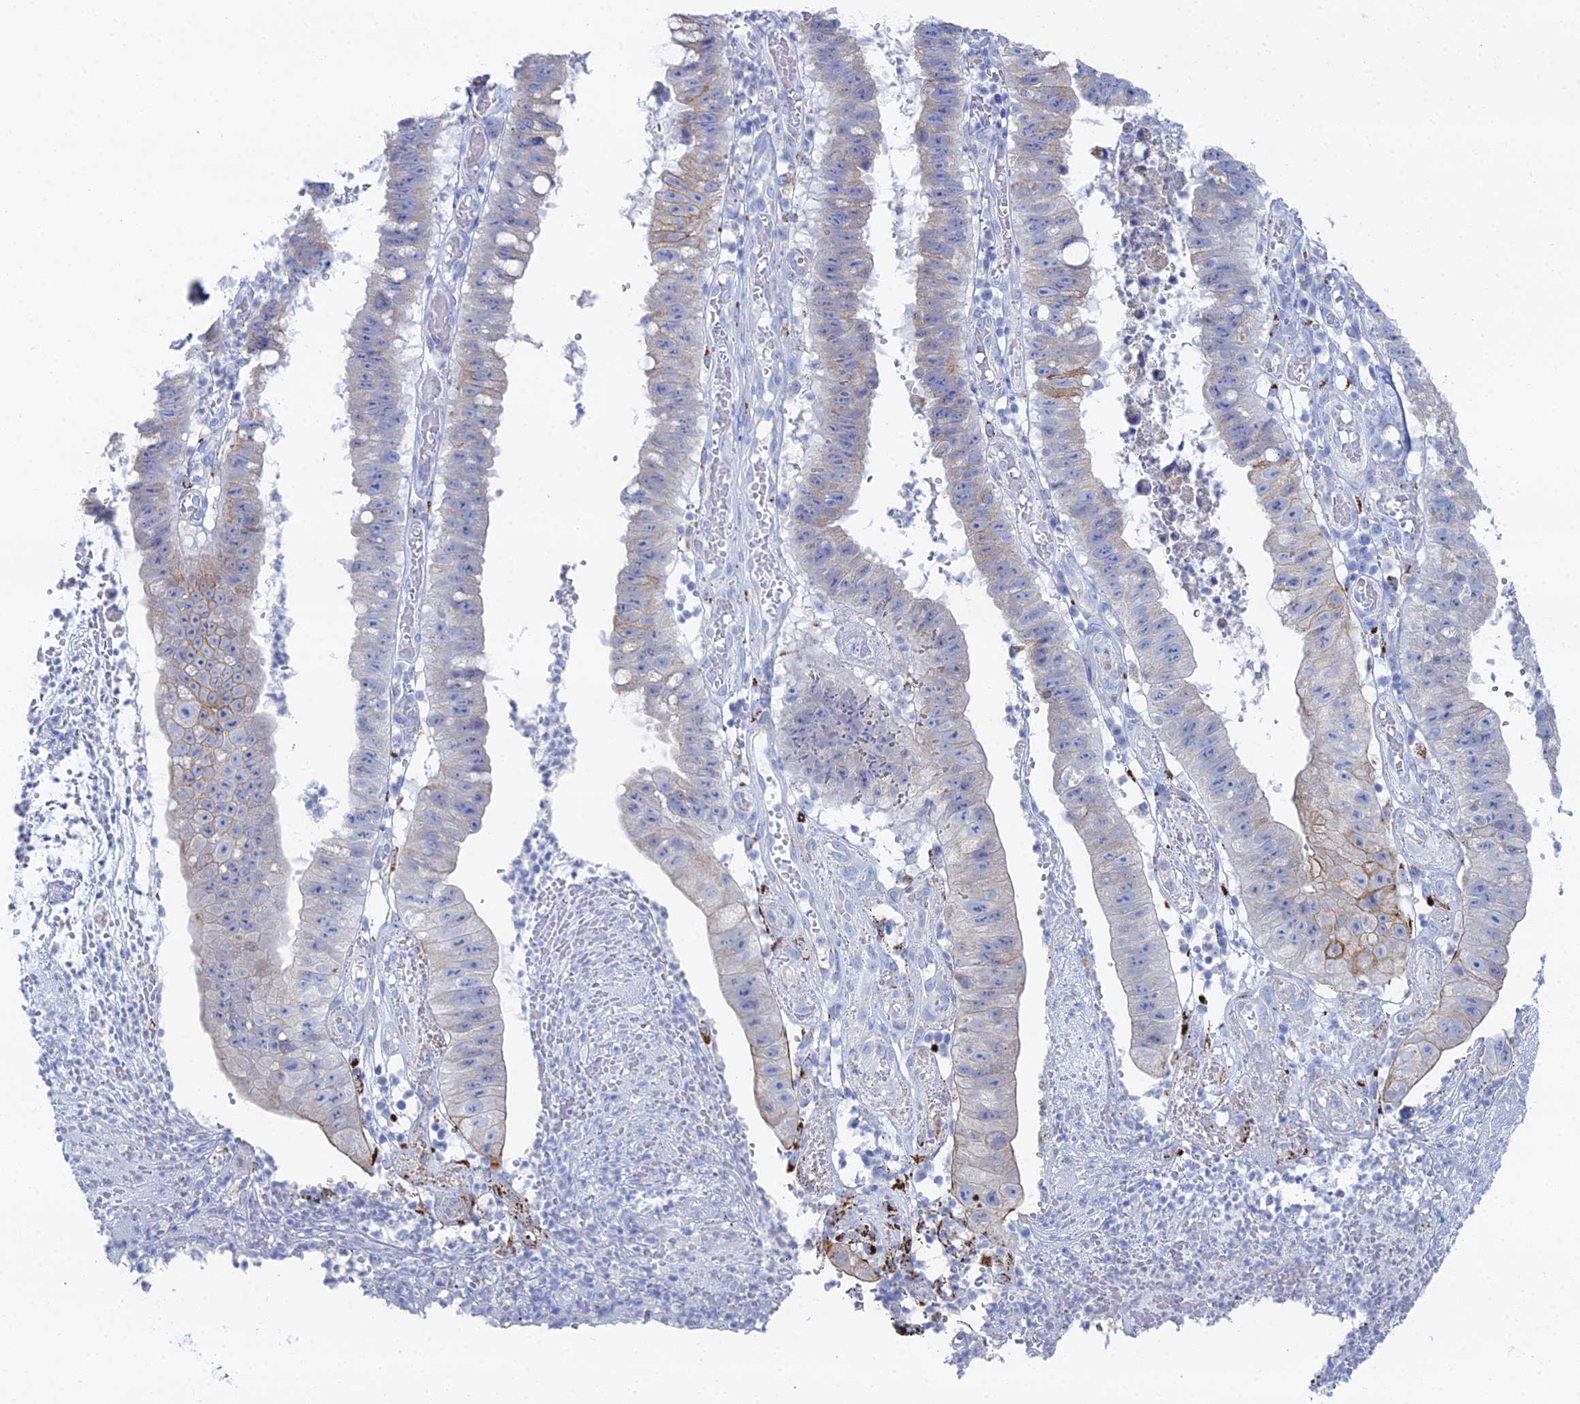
{"staining": {"intensity": "moderate", "quantity": "<25%", "location": "cytoplasmic/membranous"}, "tissue": "stomach cancer", "cell_type": "Tumor cells", "image_type": "cancer", "snomed": [{"axis": "morphology", "description": "Adenocarcinoma, NOS"}, {"axis": "topography", "description": "Stomach"}], "caption": "Immunohistochemical staining of stomach adenocarcinoma shows moderate cytoplasmic/membranous protein expression in about <25% of tumor cells.", "gene": "DHX34", "patient": {"sex": "male", "age": 59}}